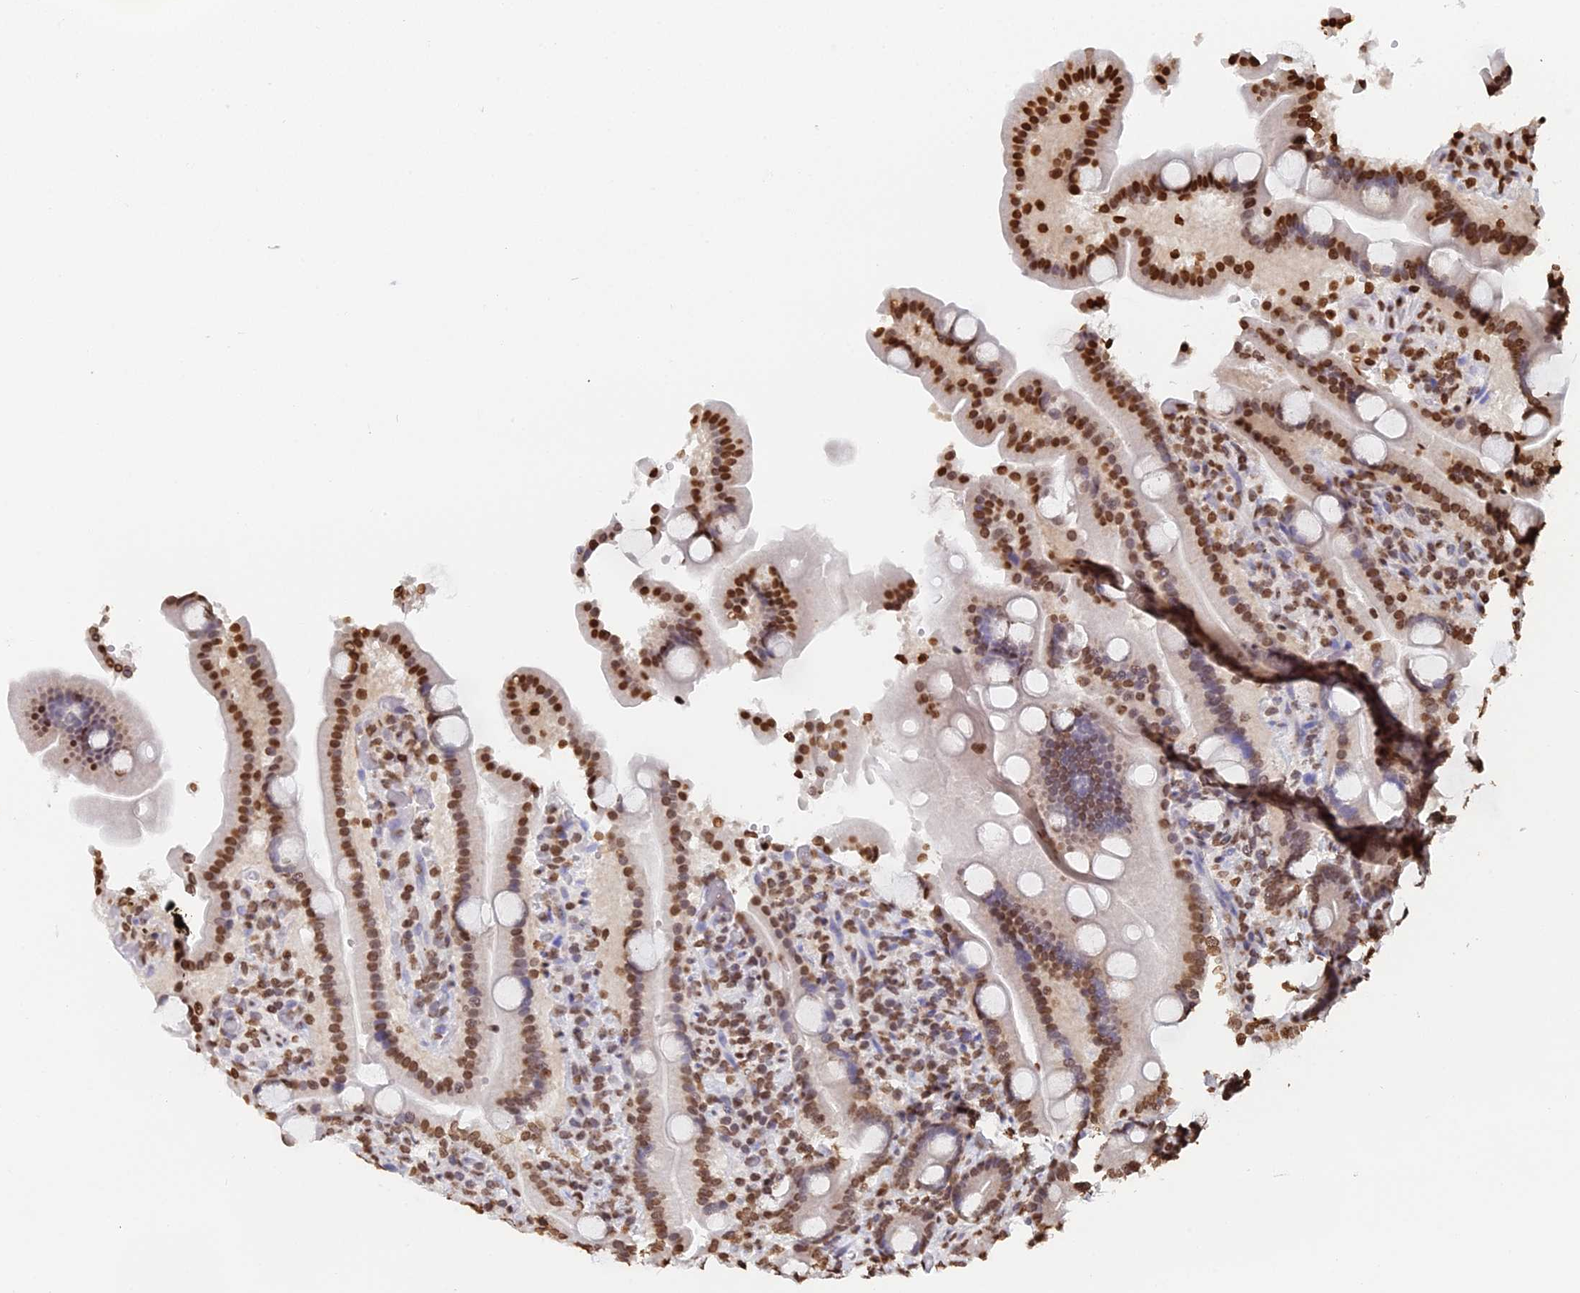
{"staining": {"intensity": "moderate", "quantity": "25%-75%", "location": "nuclear"}, "tissue": "duodenum", "cell_type": "Glandular cells", "image_type": "normal", "snomed": [{"axis": "morphology", "description": "Normal tissue, NOS"}, {"axis": "topography", "description": "Duodenum"}], "caption": "DAB immunohistochemical staining of benign duodenum reveals moderate nuclear protein positivity in approximately 25%-75% of glandular cells.", "gene": "GBP3", "patient": {"sex": "male", "age": 55}}